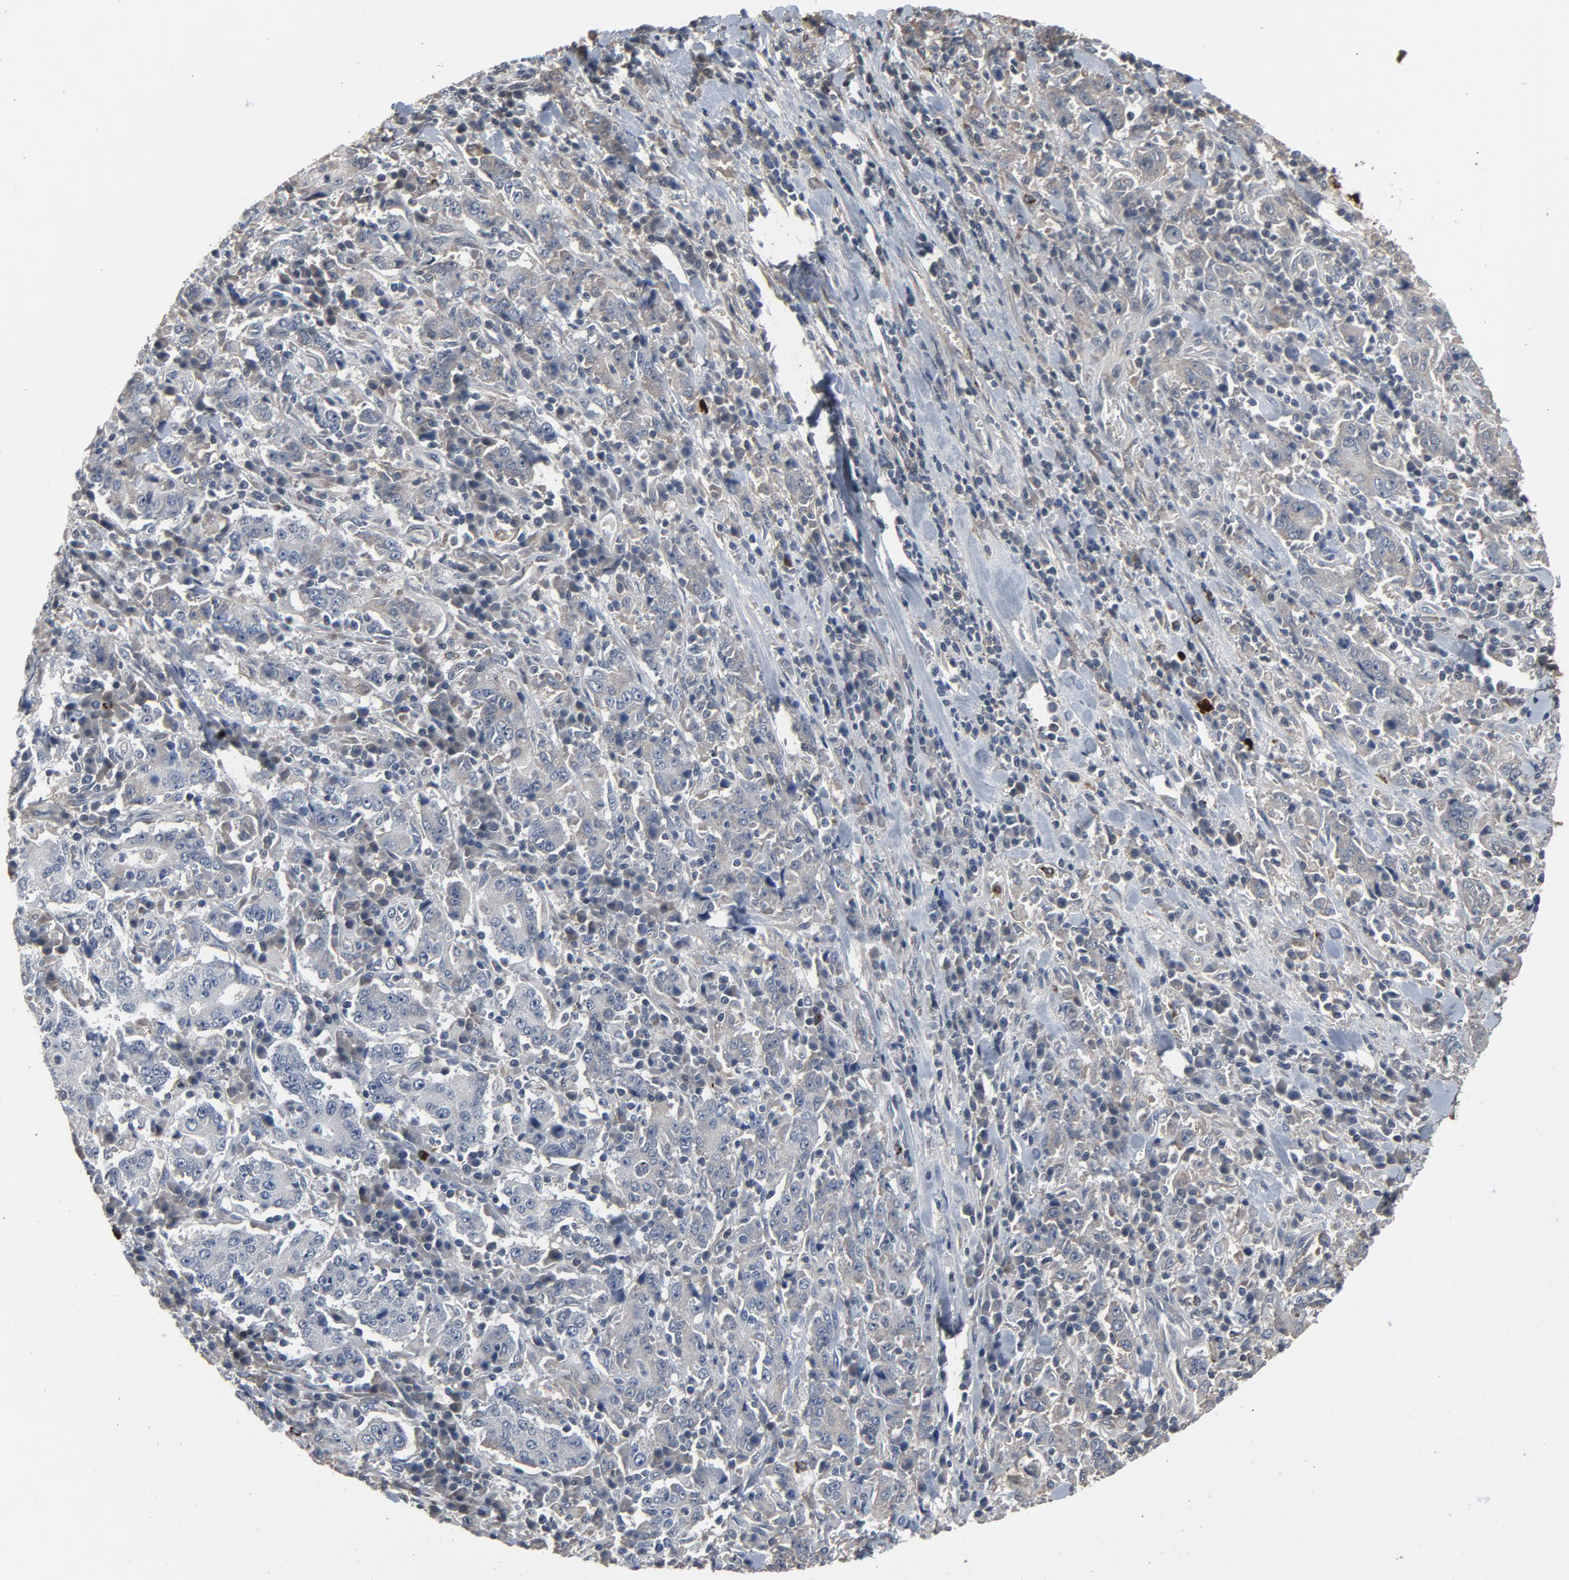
{"staining": {"intensity": "negative", "quantity": "none", "location": "none"}, "tissue": "stomach cancer", "cell_type": "Tumor cells", "image_type": "cancer", "snomed": [{"axis": "morphology", "description": "Normal tissue, NOS"}, {"axis": "morphology", "description": "Adenocarcinoma, NOS"}, {"axis": "topography", "description": "Stomach, upper"}, {"axis": "topography", "description": "Stomach"}], "caption": "The photomicrograph exhibits no significant staining in tumor cells of stomach adenocarcinoma.", "gene": "PDZD4", "patient": {"sex": "male", "age": 59}}